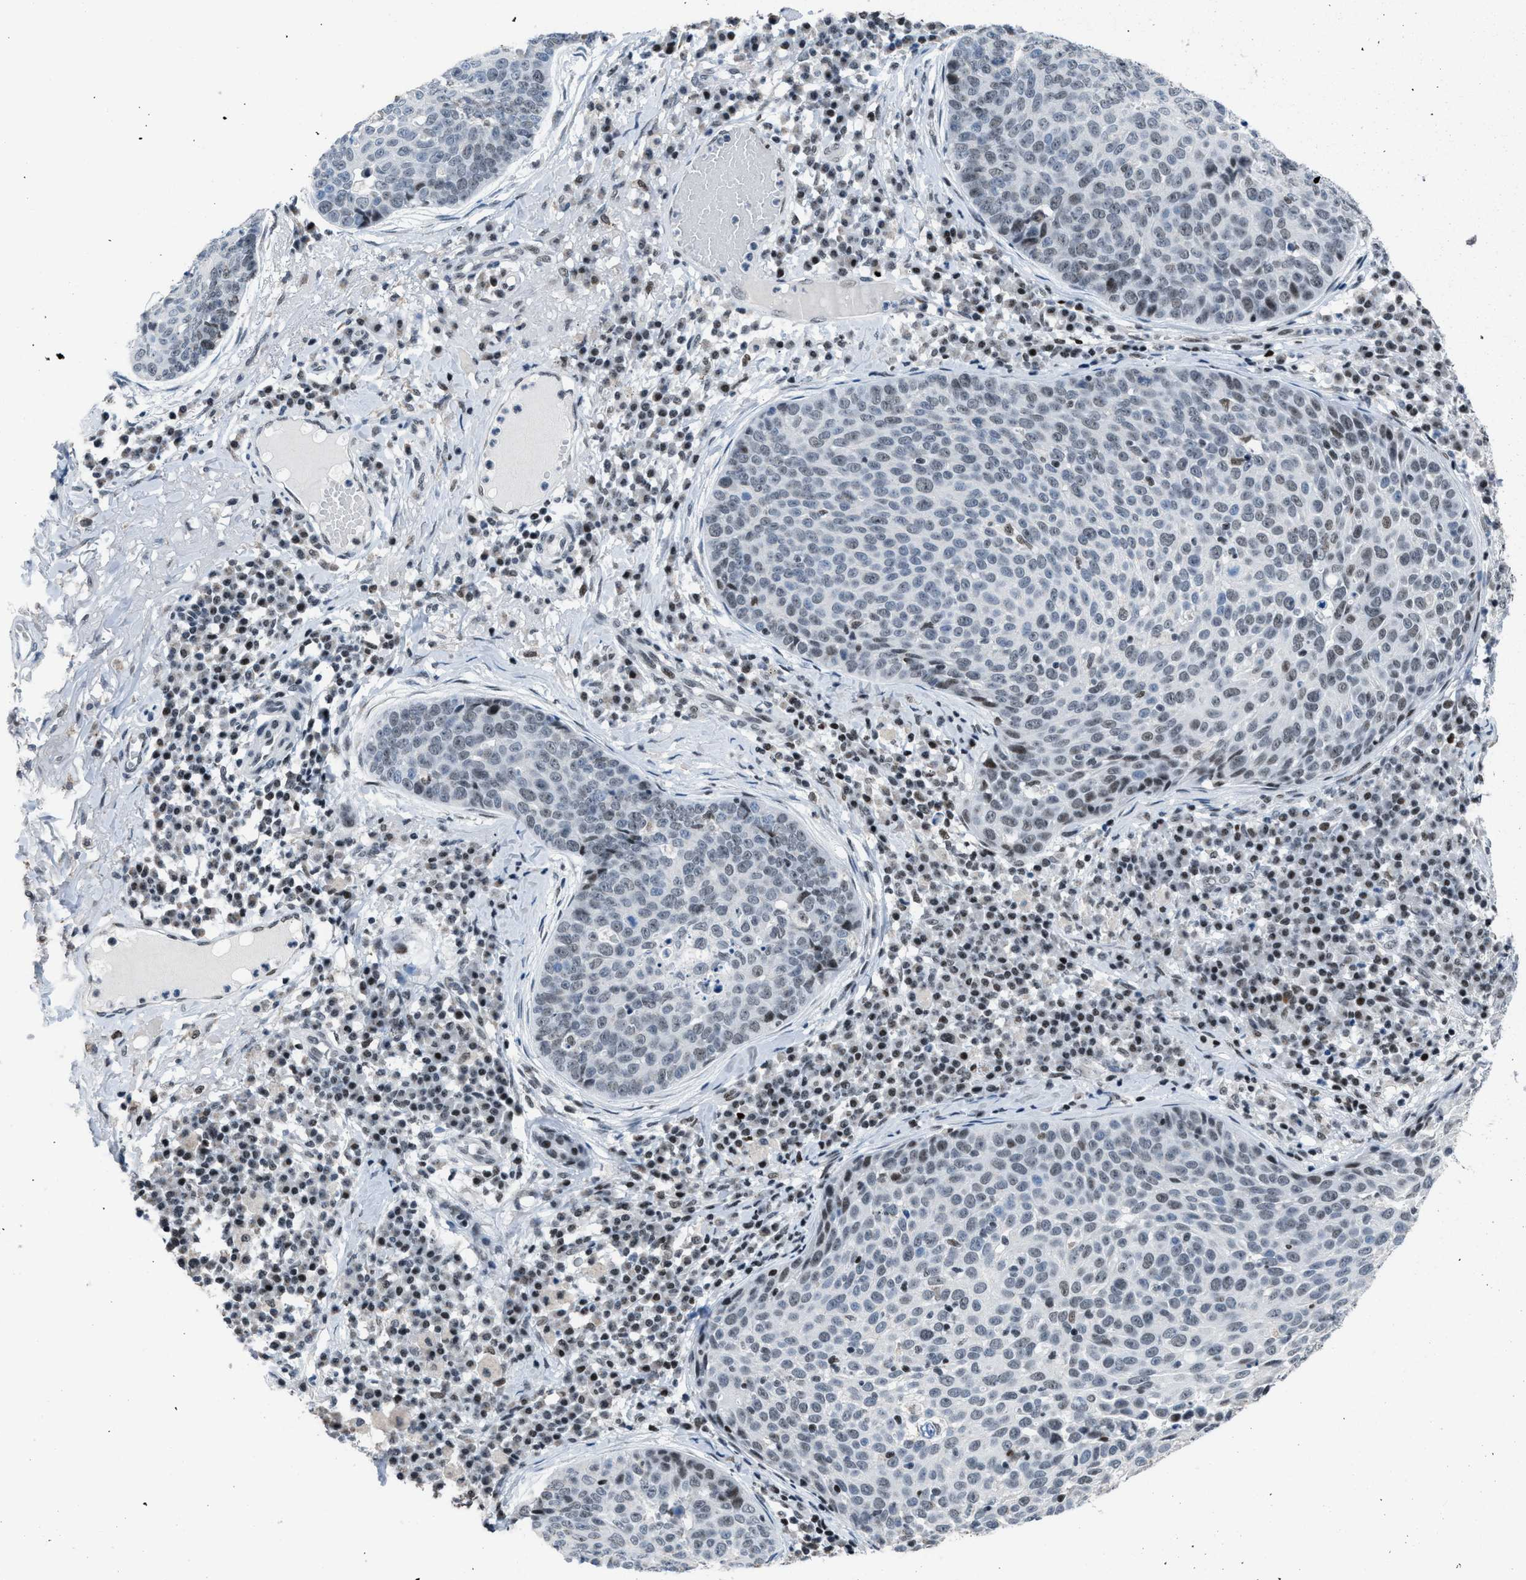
{"staining": {"intensity": "weak", "quantity": "<25%", "location": "nuclear"}, "tissue": "skin cancer", "cell_type": "Tumor cells", "image_type": "cancer", "snomed": [{"axis": "morphology", "description": "Squamous cell carcinoma in situ, NOS"}, {"axis": "morphology", "description": "Squamous cell carcinoma, NOS"}, {"axis": "topography", "description": "Skin"}], "caption": "Skin cancer (squamous cell carcinoma in situ) was stained to show a protein in brown. There is no significant positivity in tumor cells.", "gene": "TERF2IP", "patient": {"sex": "male", "age": 93}}